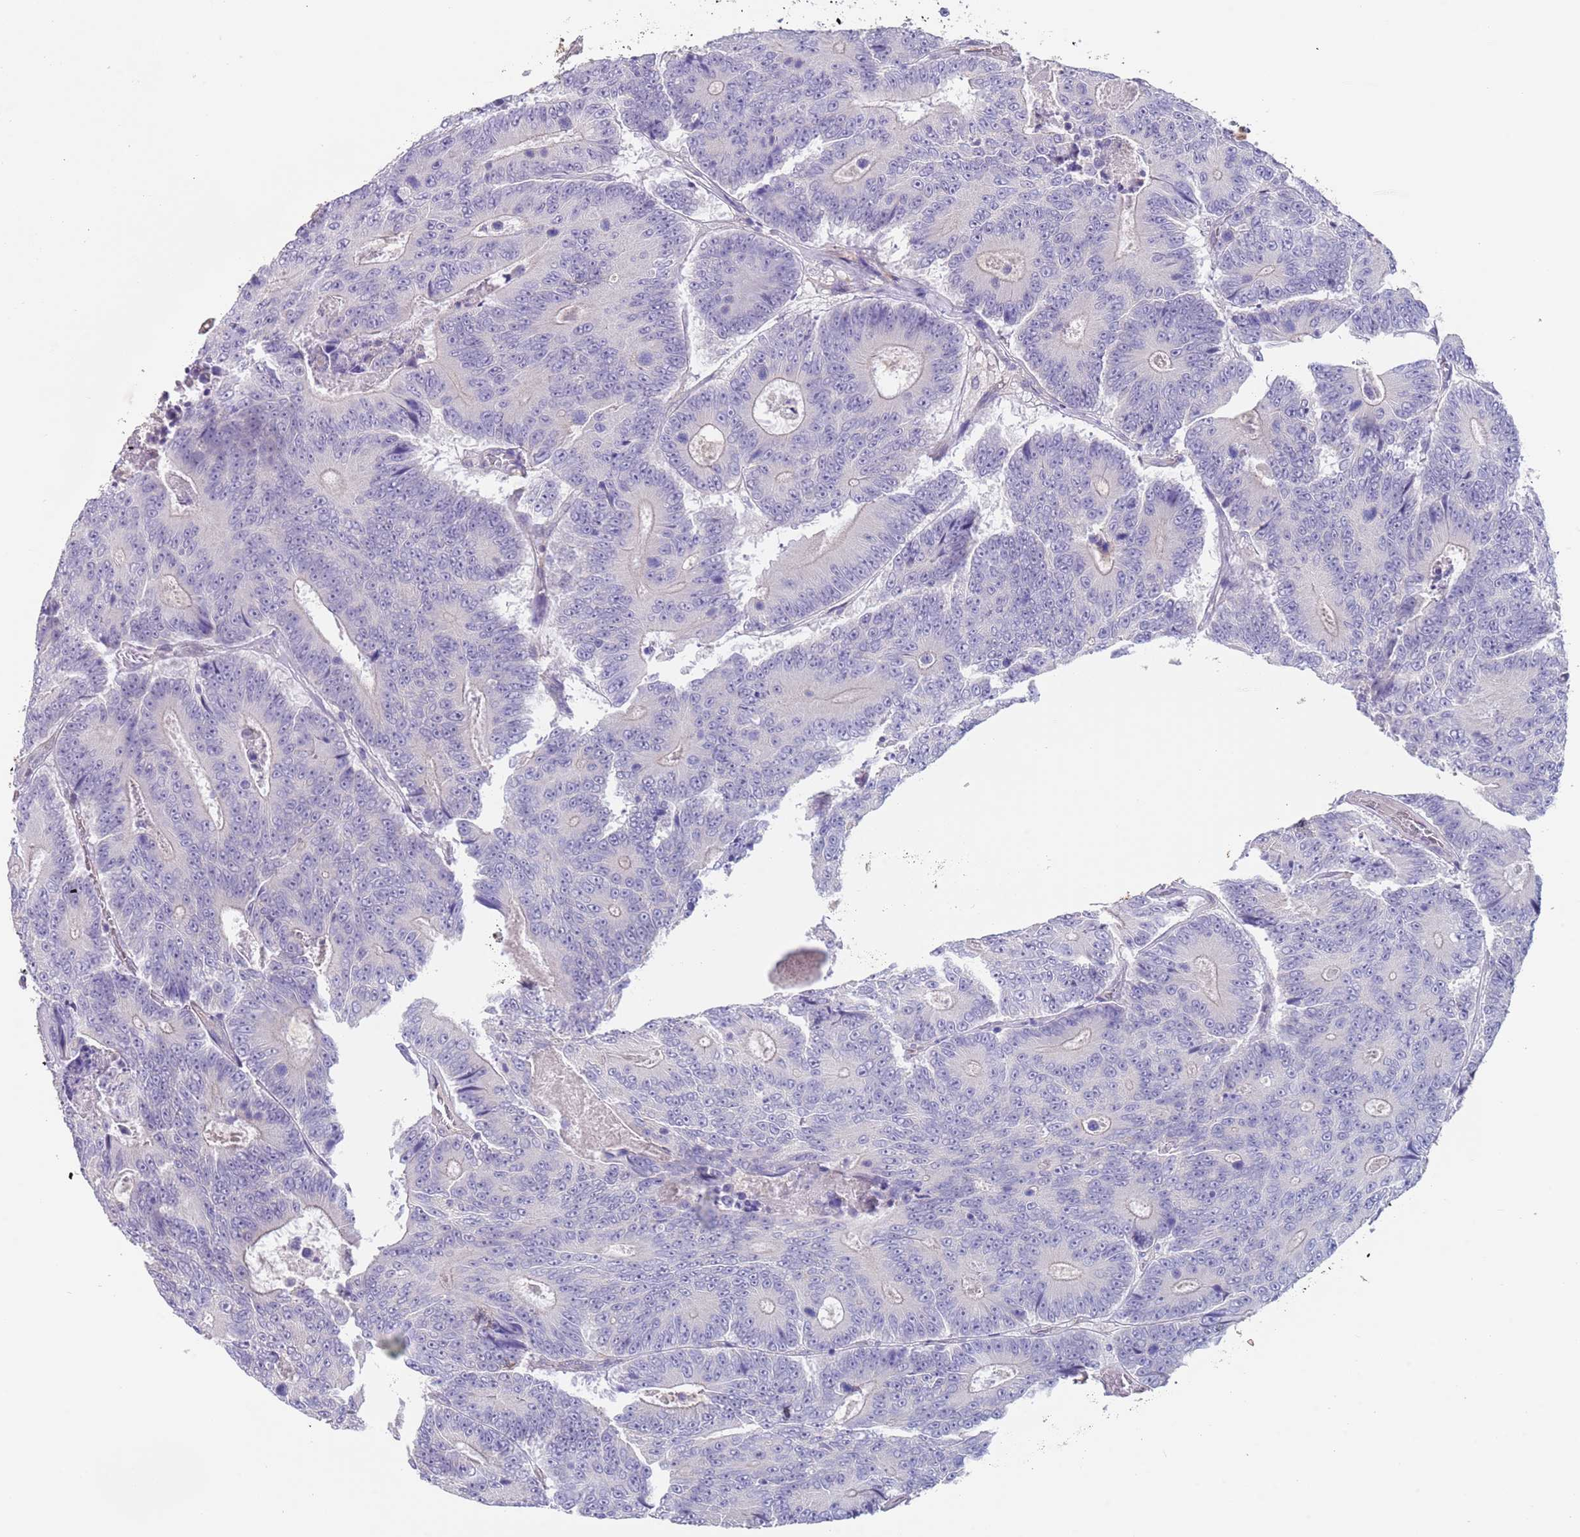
{"staining": {"intensity": "negative", "quantity": "none", "location": "none"}, "tissue": "colorectal cancer", "cell_type": "Tumor cells", "image_type": "cancer", "snomed": [{"axis": "morphology", "description": "Adenocarcinoma, NOS"}, {"axis": "topography", "description": "Colon"}], "caption": "Immunohistochemistry (IHC) histopathology image of colorectal cancer stained for a protein (brown), which demonstrates no staining in tumor cells.", "gene": "RNF169", "patient": {"sex": "male", "age": 83}}